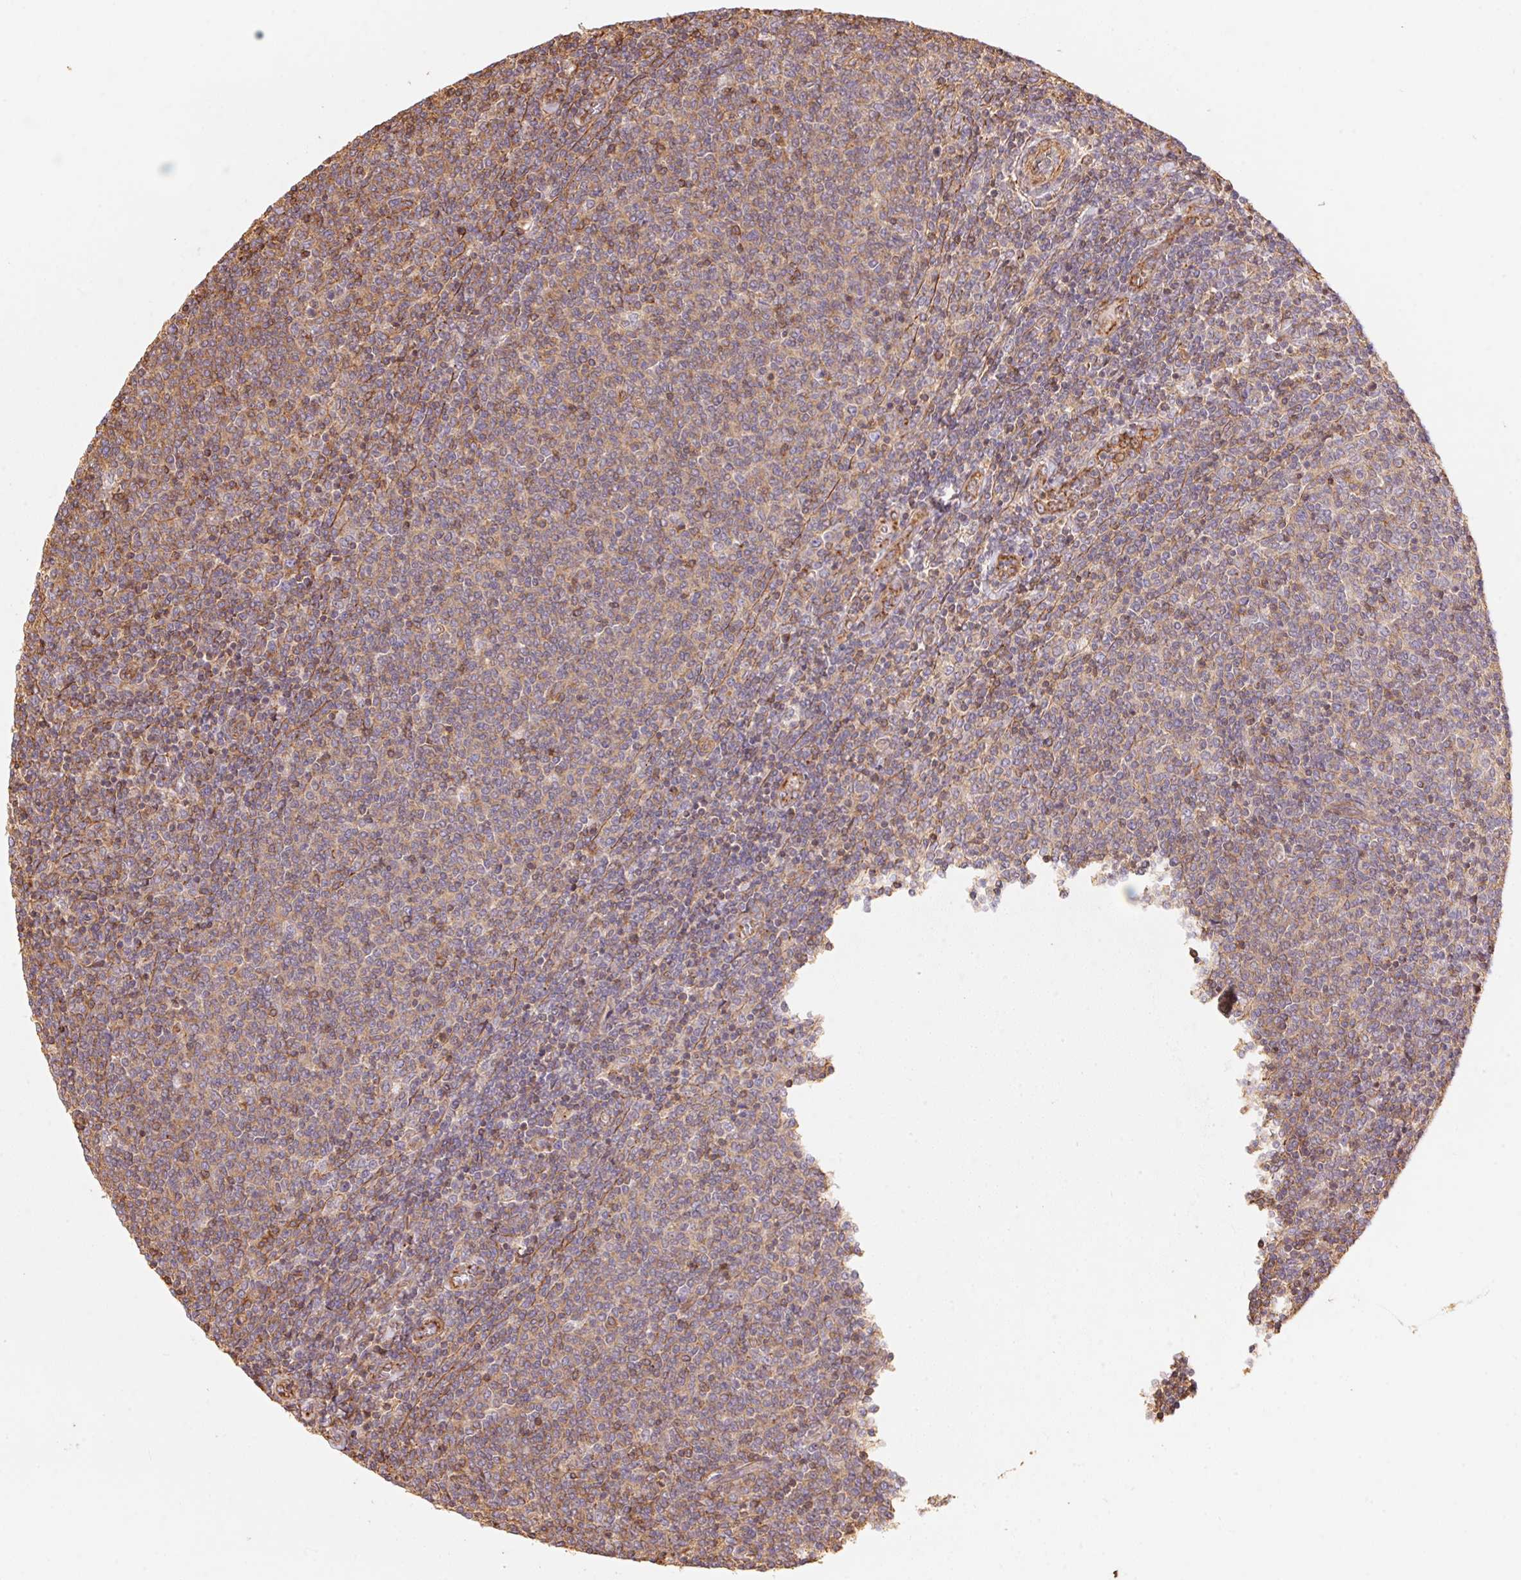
{"staining": {"intensity": "weak", "quantity": "25%-75%", "location": "cytoplasmic/membranous"}, "tissue": "lymphoma", "cell_type": "Tumor cells", "image_type": "cancer", "snomed": [{"axis": "morphology", "description": "Malignant lymphoma, non-Hodgkin's type, Low grade"}, {"axis": "topography", "description": "Lymph node"}], "caption": "There is low levels of weak cytoplasmic/membranous expression in tumor cells of lymphoma, as demonstrated by immunohistochemical staining (brown color).", "gene": "FRAS1", "patient": {"sex": "male", "age": 52}}